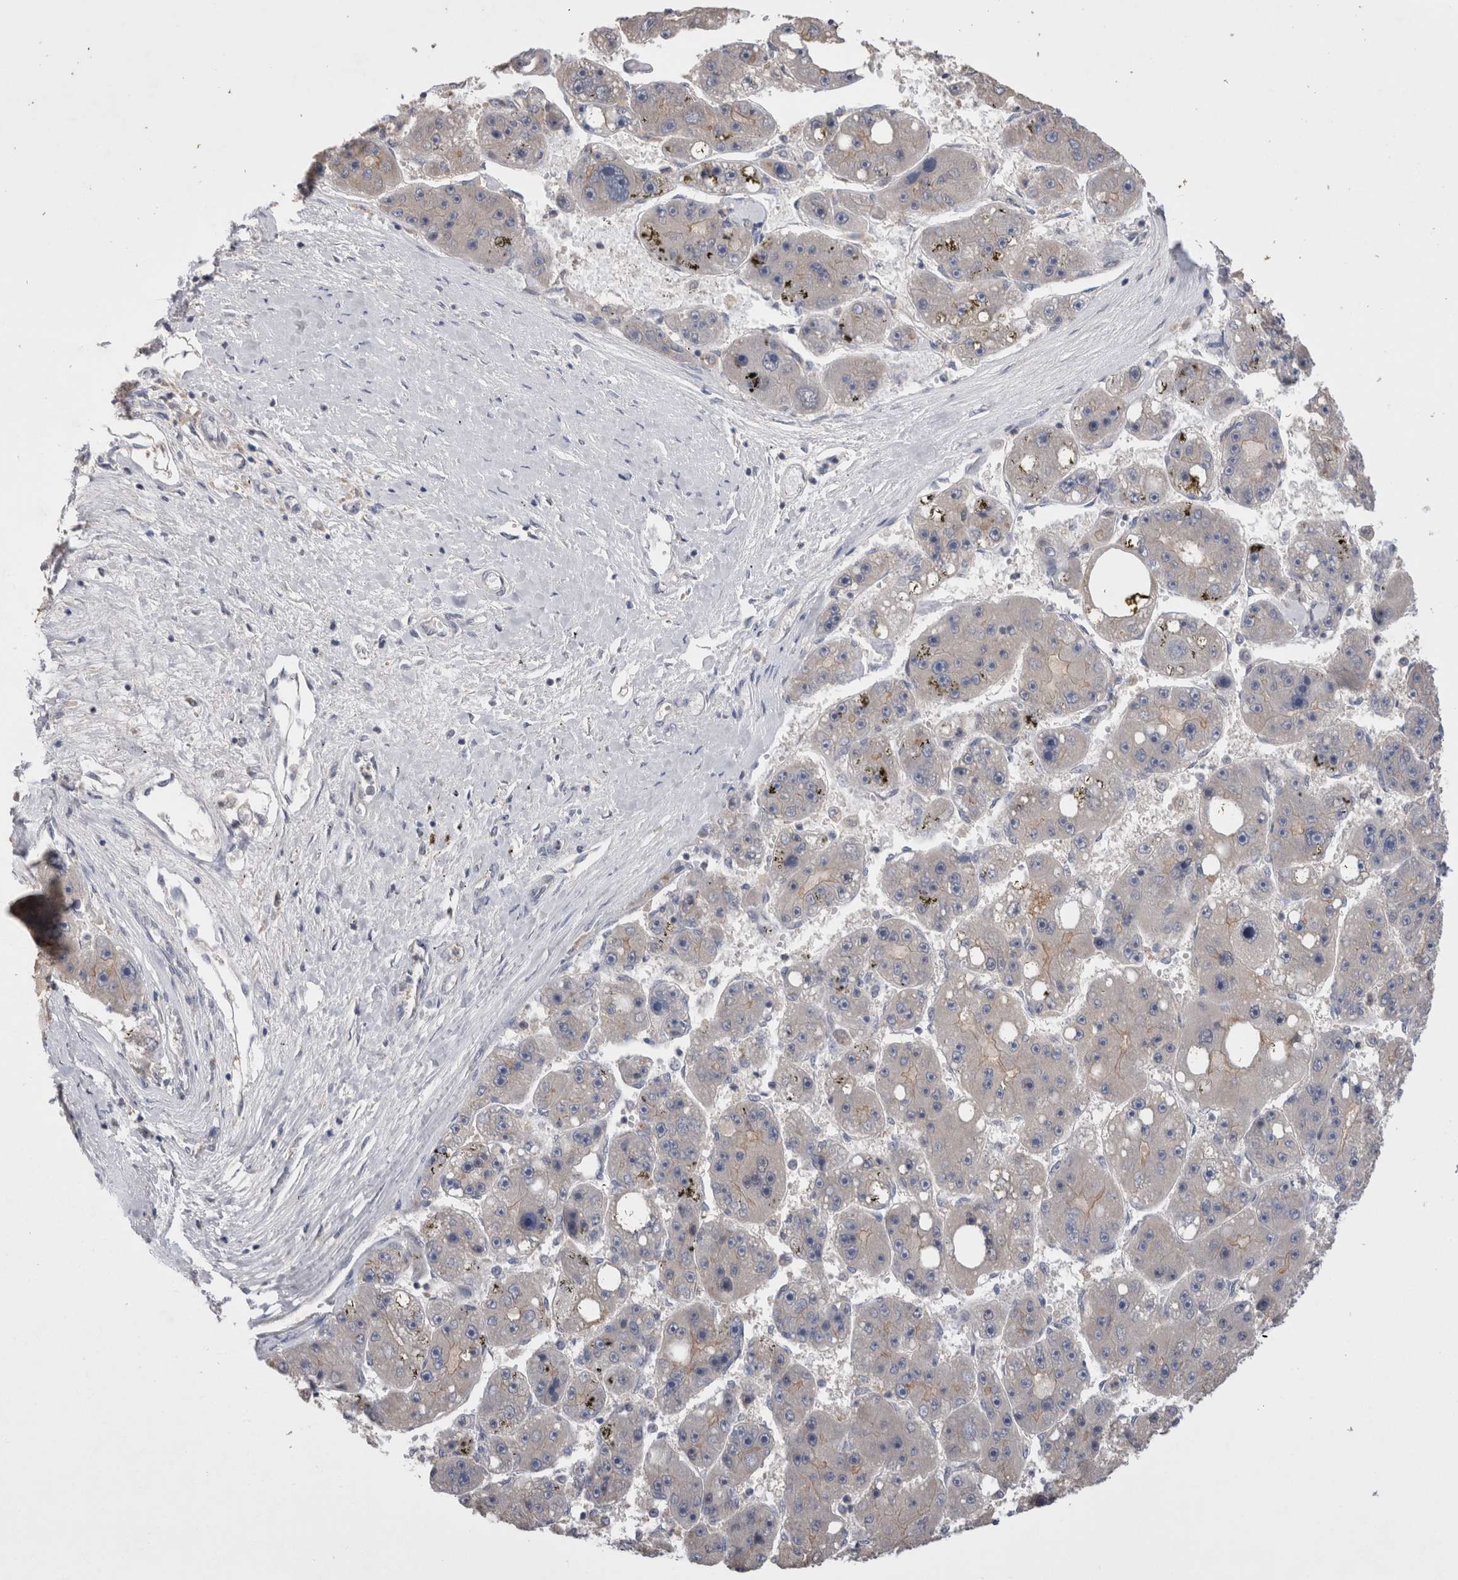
{"staining": {"intensity": "moderate", "quantity": "<25%", "location": "cytoplasmic/membranous"}, "tissue": "liver cancer", "cell_type": "Tumor cells", "image_type": "cancer", "snomed": [{"axis": "morphology", "description": "Carcinoma, Hepatocellular, NOS"}, {"axis": "topography", "description": "Liver"}], "caption": "Immunohistochemistry (DAB) staining of liver hepatocellular carcinoma displays moderate cytoplasmic/membranous protein expression in approximately <25% of tumor cells.", "gene": "OTOR", "patient": {"sex": "female", "age": 61}}